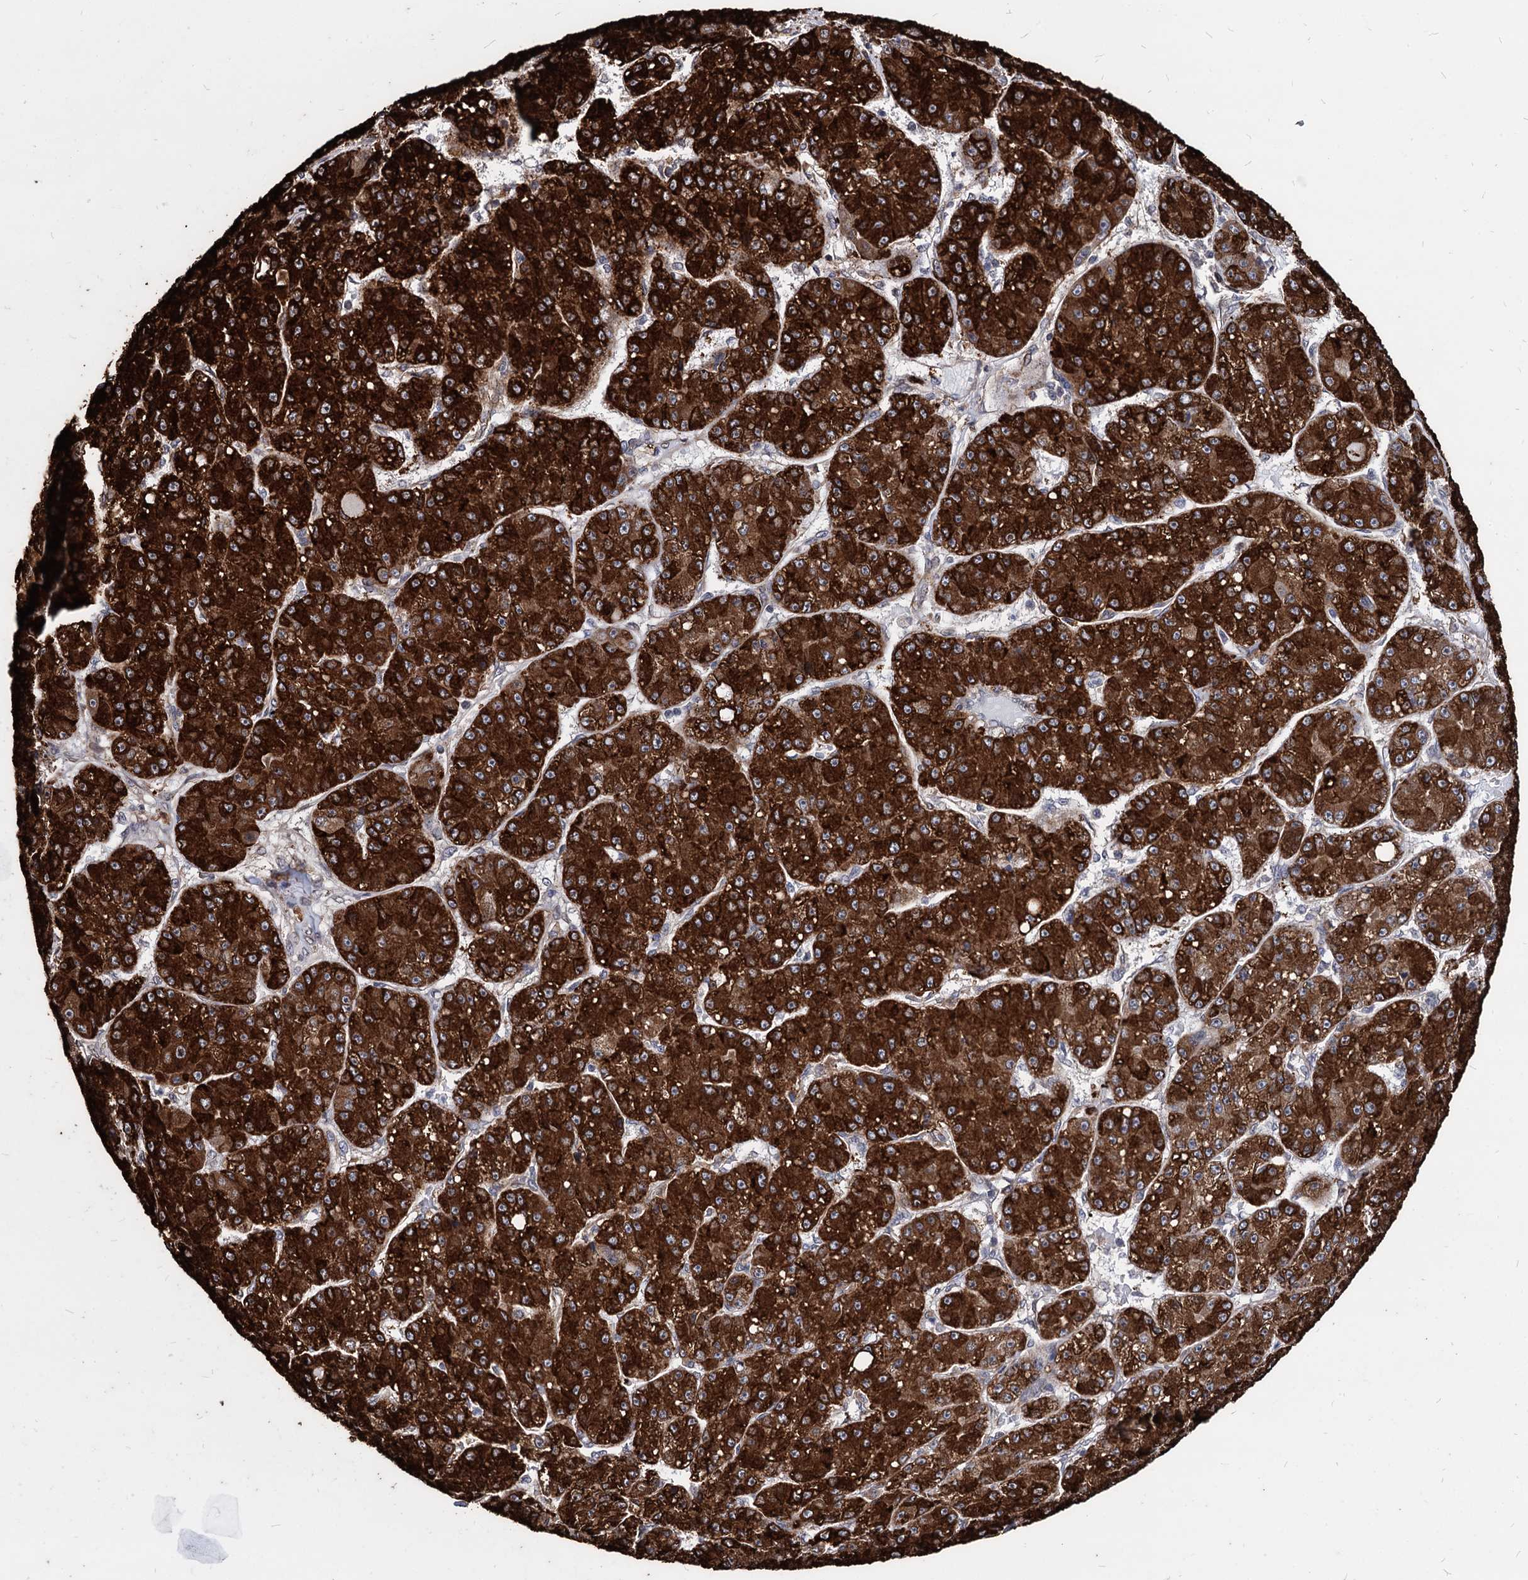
{"staining": {"intensity": "strong", "quantity": ">75%", "location": "cytoplasmic/membranous"}, "tissue": "liver cancer", "cell_type": "Tumor cells", "image_type": "cancer", "snomed": [{"axis": "morphology", "description": "Carcinoma, Hepatocellular, NOS"}, {"axis": "topography", "description": "Liver"}], "caption": "Human liver hepatocellular carcinoma stained with a protein marker displays strong staining in tumor cells.", "gene": "ANKRD12", "patient": {"sex": "male", "age": 67}}